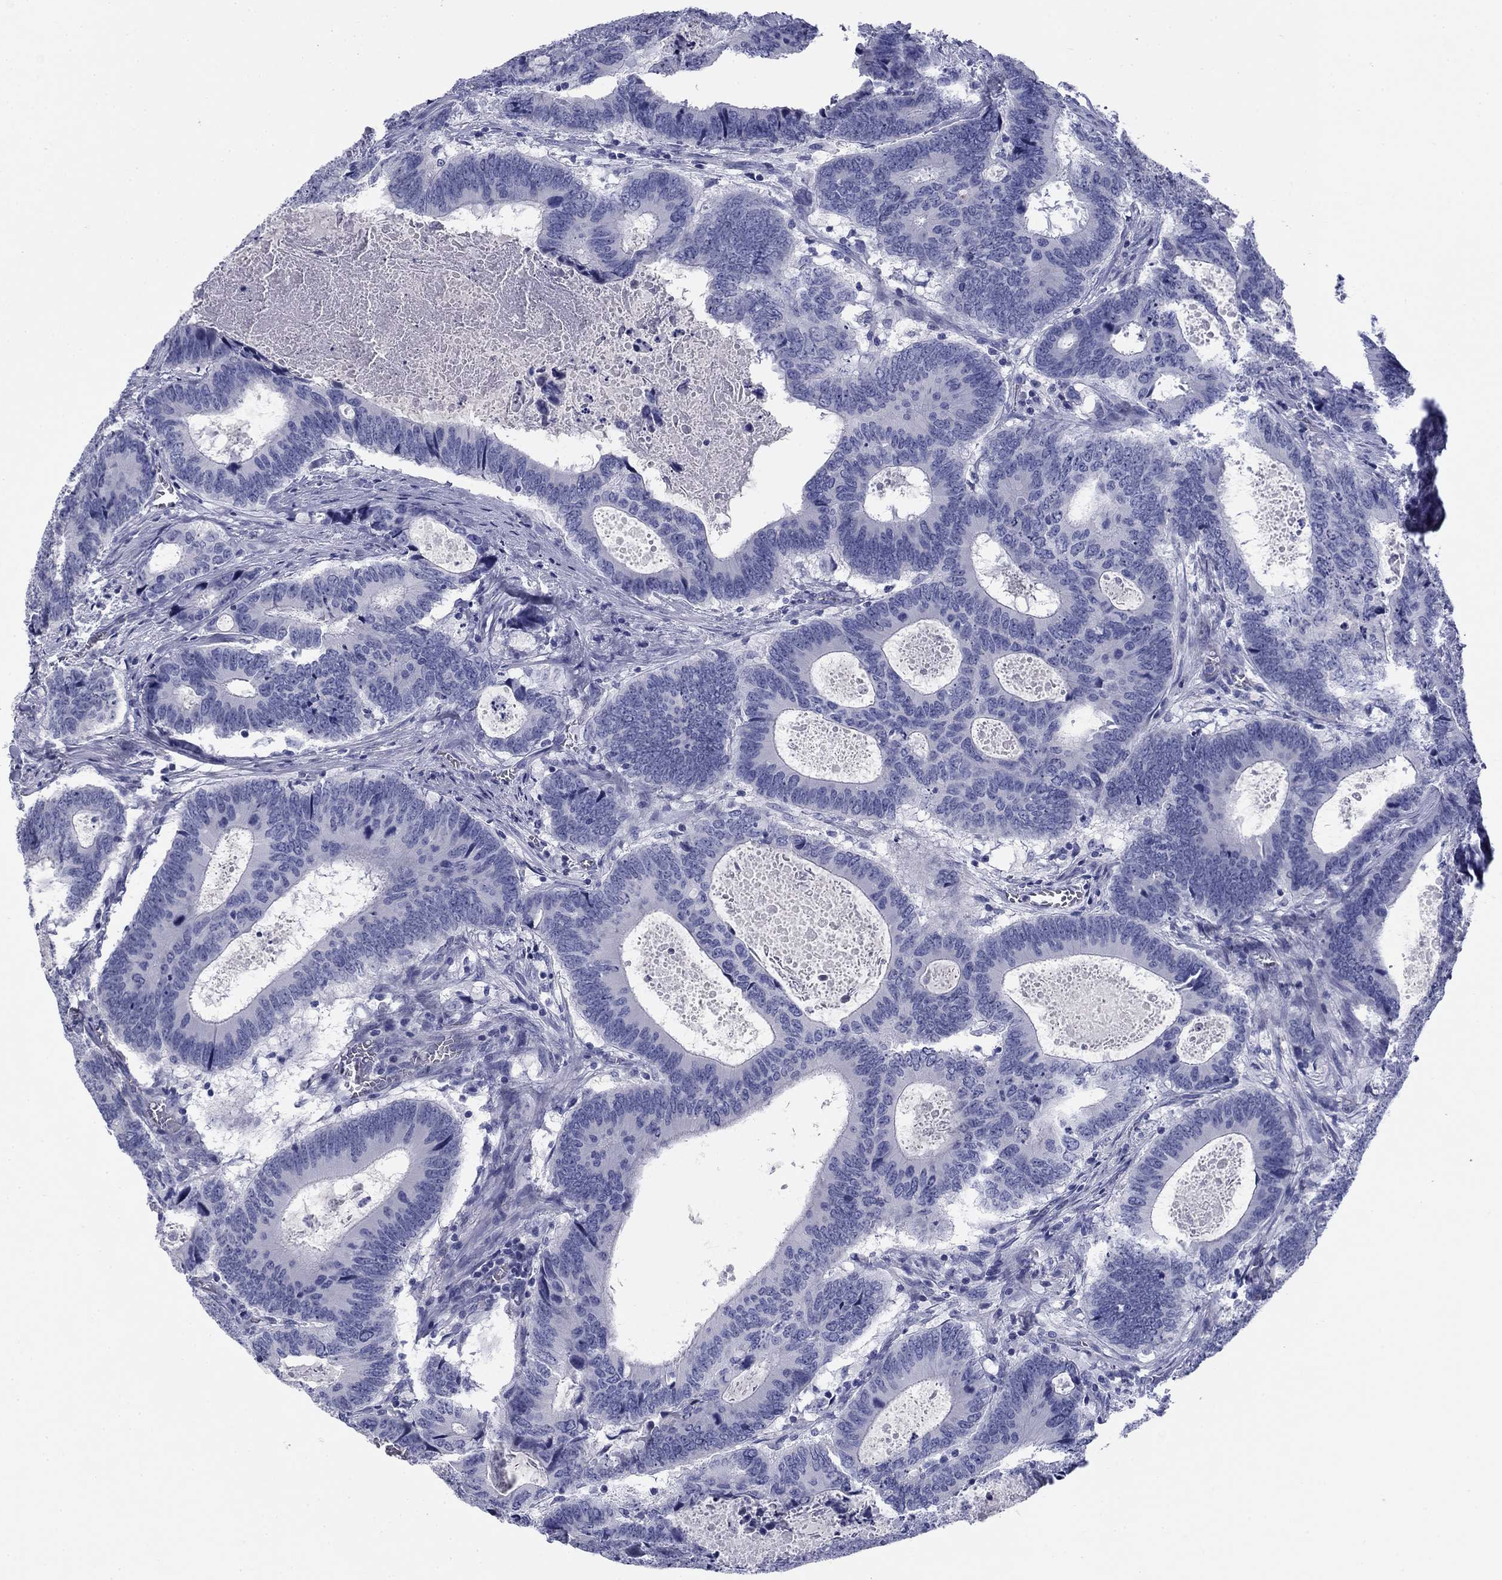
{"staining": {"intensity": "negative", "quantity": "none", "location": "none"}, "tissue": "colorectal cancer", "cell_type": "Tumor cells", "image_type": "cancer", "snomed": [{"axis": "morphology", "description": "Adenocarcinoma, NOS"}, {"axis": "topography", "description": "Colon"}], "caption": "Histopathology image shows no significant protein staining in tumor cells of adenocarcinoma (colorectal).", "gene": "KCNH1", "patient": {"sex": "female", "age": 82}}